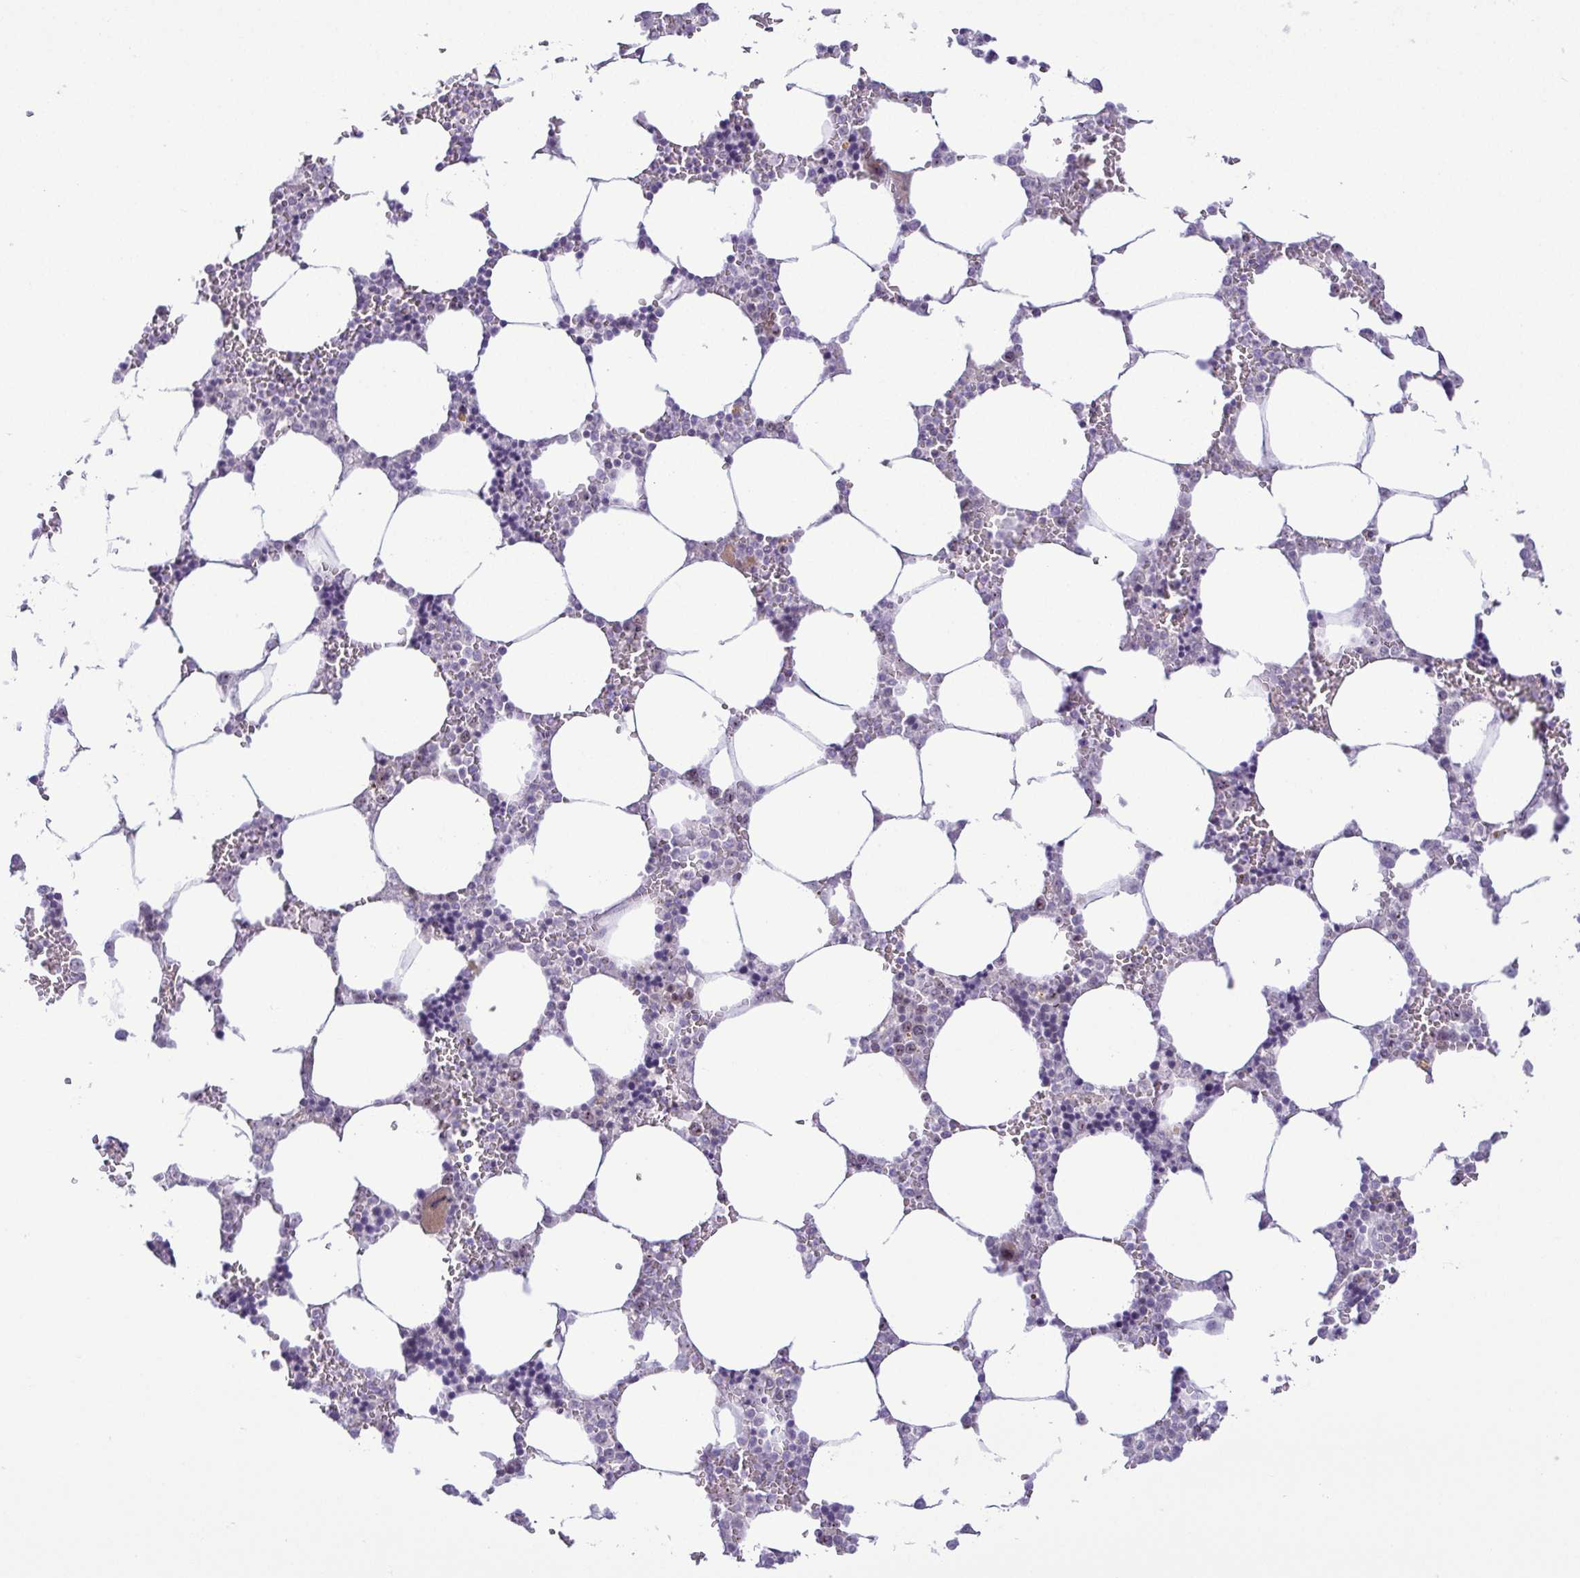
{"staining": {"intensity": "weak", "quantity": "<25%", "location": "cytoplasmic/membranous"}, "tissue": "bone marrow", "cell_type": "Hematopoietic cells", "image_type": "normal", "snomed": [{"axis": "morphology", "description": "Normal tissue, NOS"}, {"axis": "topography", "description": "Bone marrow"}], "caption": "Immunohistochemistry (IHC) of unremarkable bone marrow shows no positivity in hematopoietic cells. The staining was performed using DAB to visualize the protein expression in brown, while the nuclei were stained in blue with hematoxylin (Magnification: 20x).", "gene": "RSL24D1", "patient": {"sex": "male", "age": 64}}